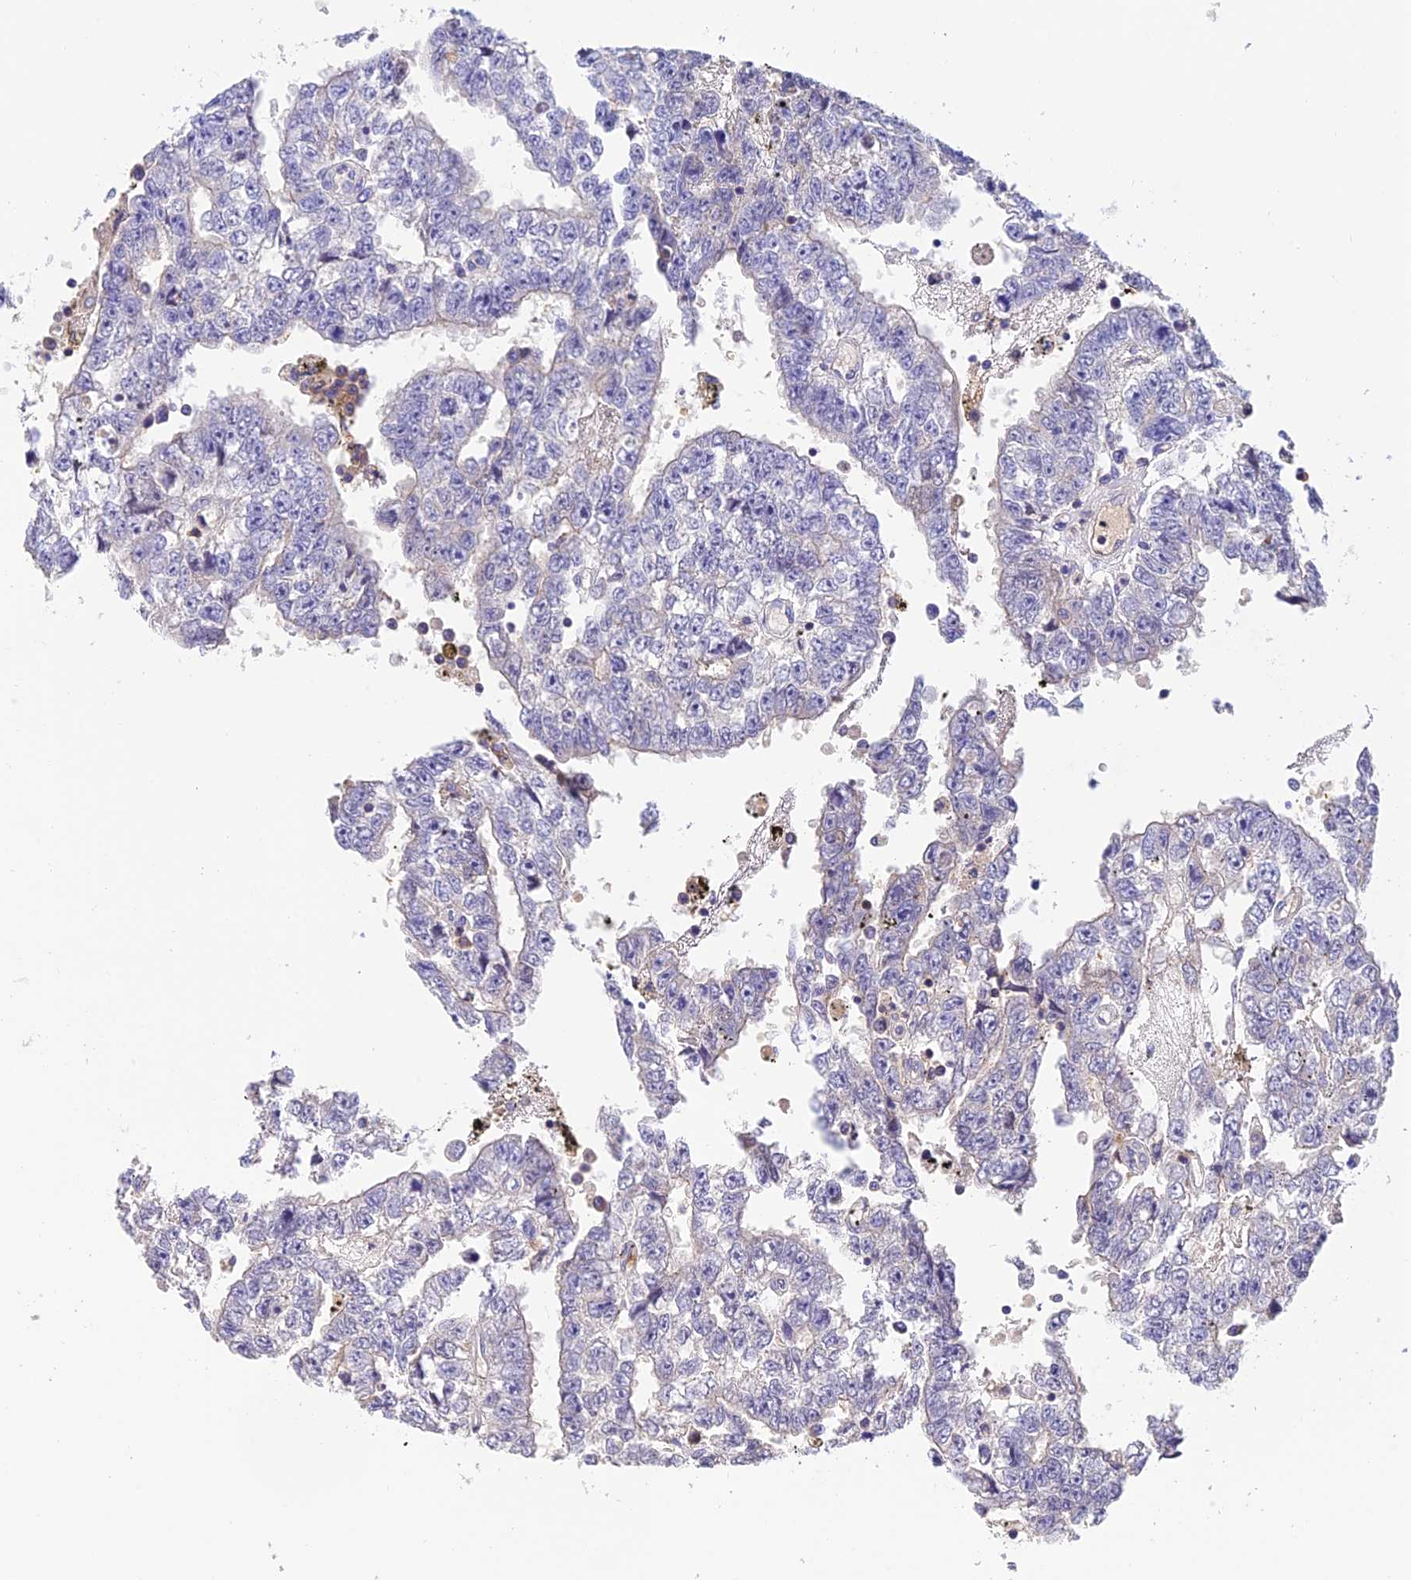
{"staining": {"intensity": "negative", "quantity": "none", "location": "none"}, "tissue": "testis cancer", "cell_type": "Tumor cells", "image_type": "cancer", "snomed": [{"axis": "morphology", "description": "Carcinoma, Embryonal, NOS"}, {"axis": "topography", "description": "Testis"}], "caption": "This is an immunohistochemistry histopathology image of testis cancer. There is no positivity in tumor cells.", "gene": "LPXN", "patient": {"sex": "male", "age": 25}}